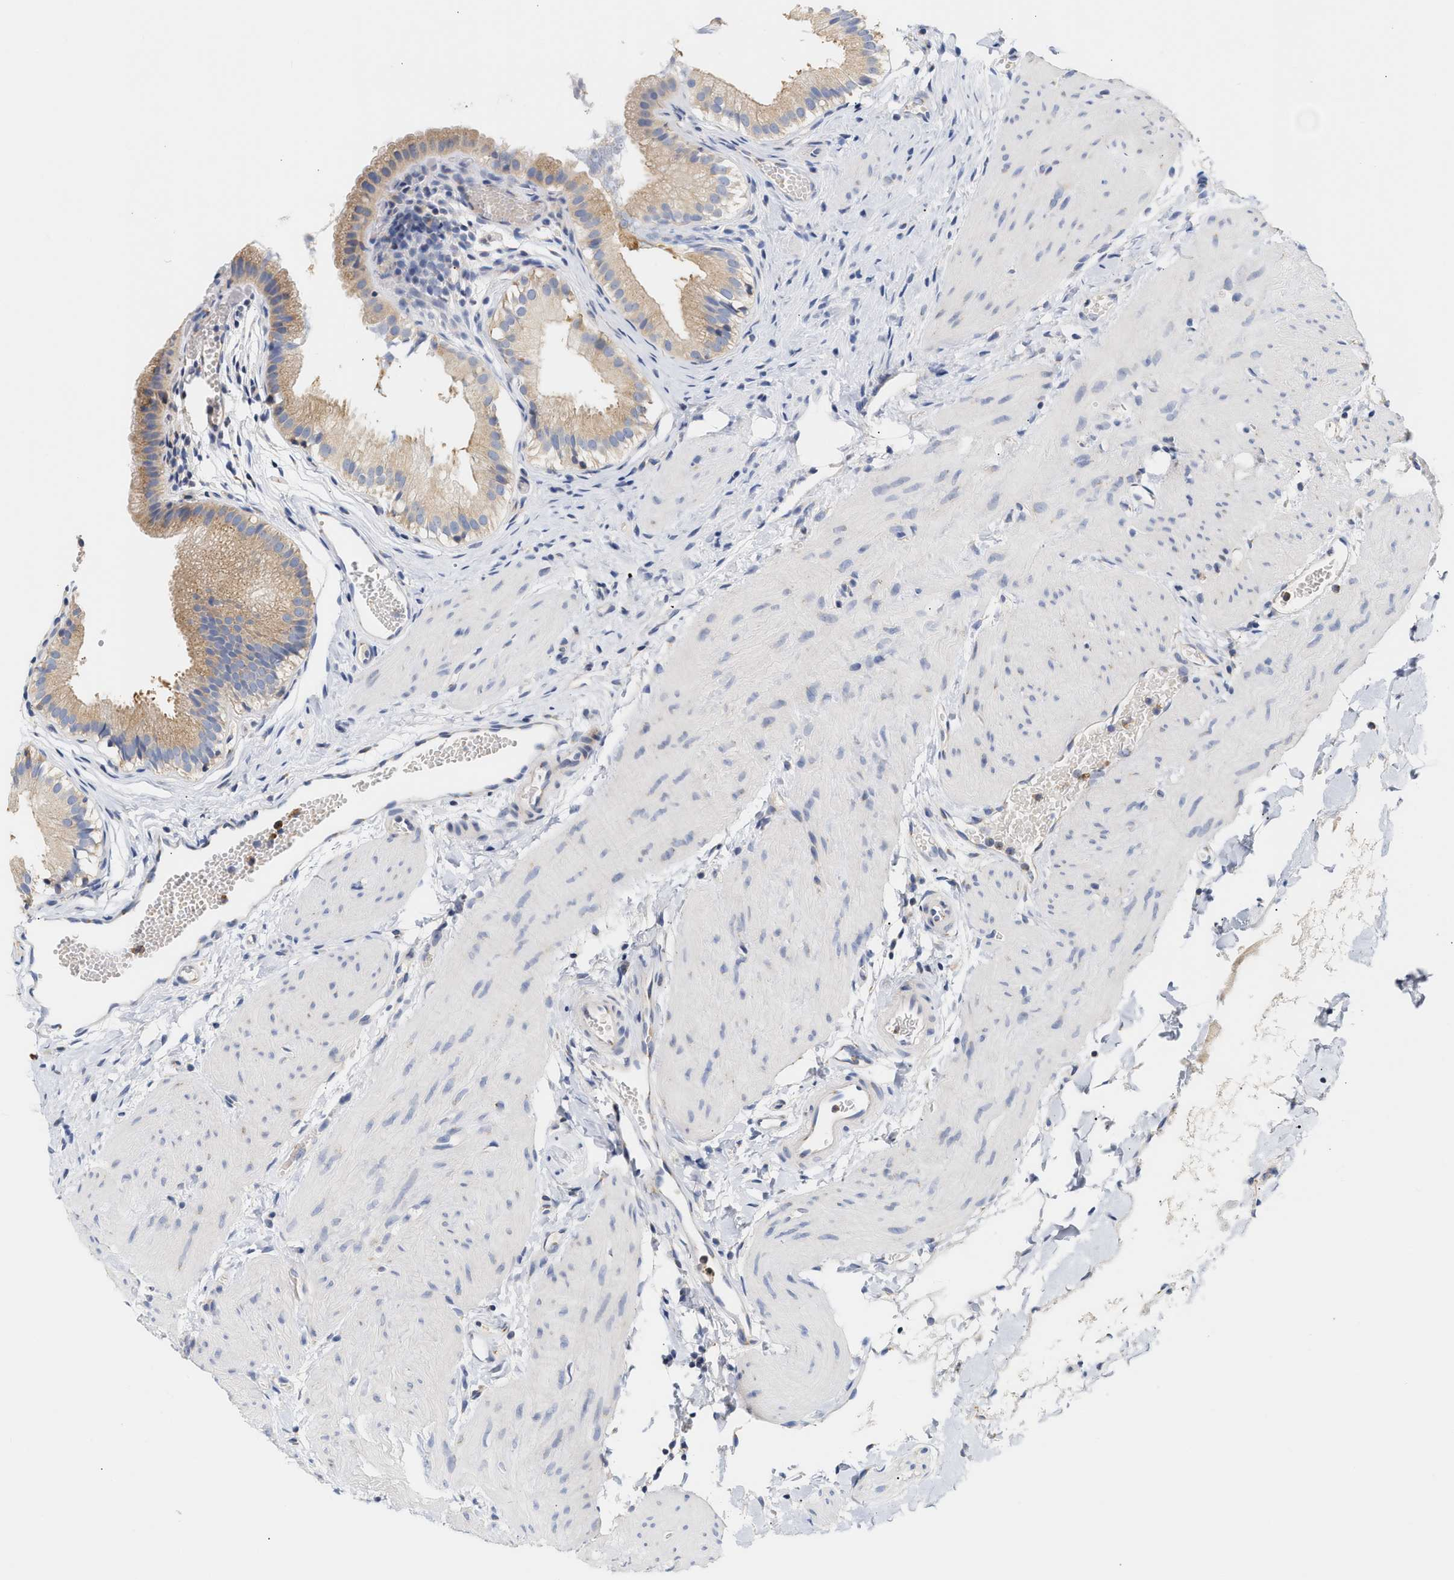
{"staining": {"intensity": "moderate", "quantity": ">75%", "location": "cytoplasmic/membranous"}, "tissue": "gallbladder", "cell_type": "Glandular cells", "image_type": "normal", "snomed": [{"axis": "morphology", "description": "Normal tissue, NOS"}, {"axis": "topography", "description": "Gallbladder"}], "caption": "Immunohistochemistry of normal human gallbladder displays medium levels of moderate cytoplasmic/membranous staining in about >75% of glandular cells.", "gene": "TRIM50", "patient": {"sex": "female", "age": 26}}